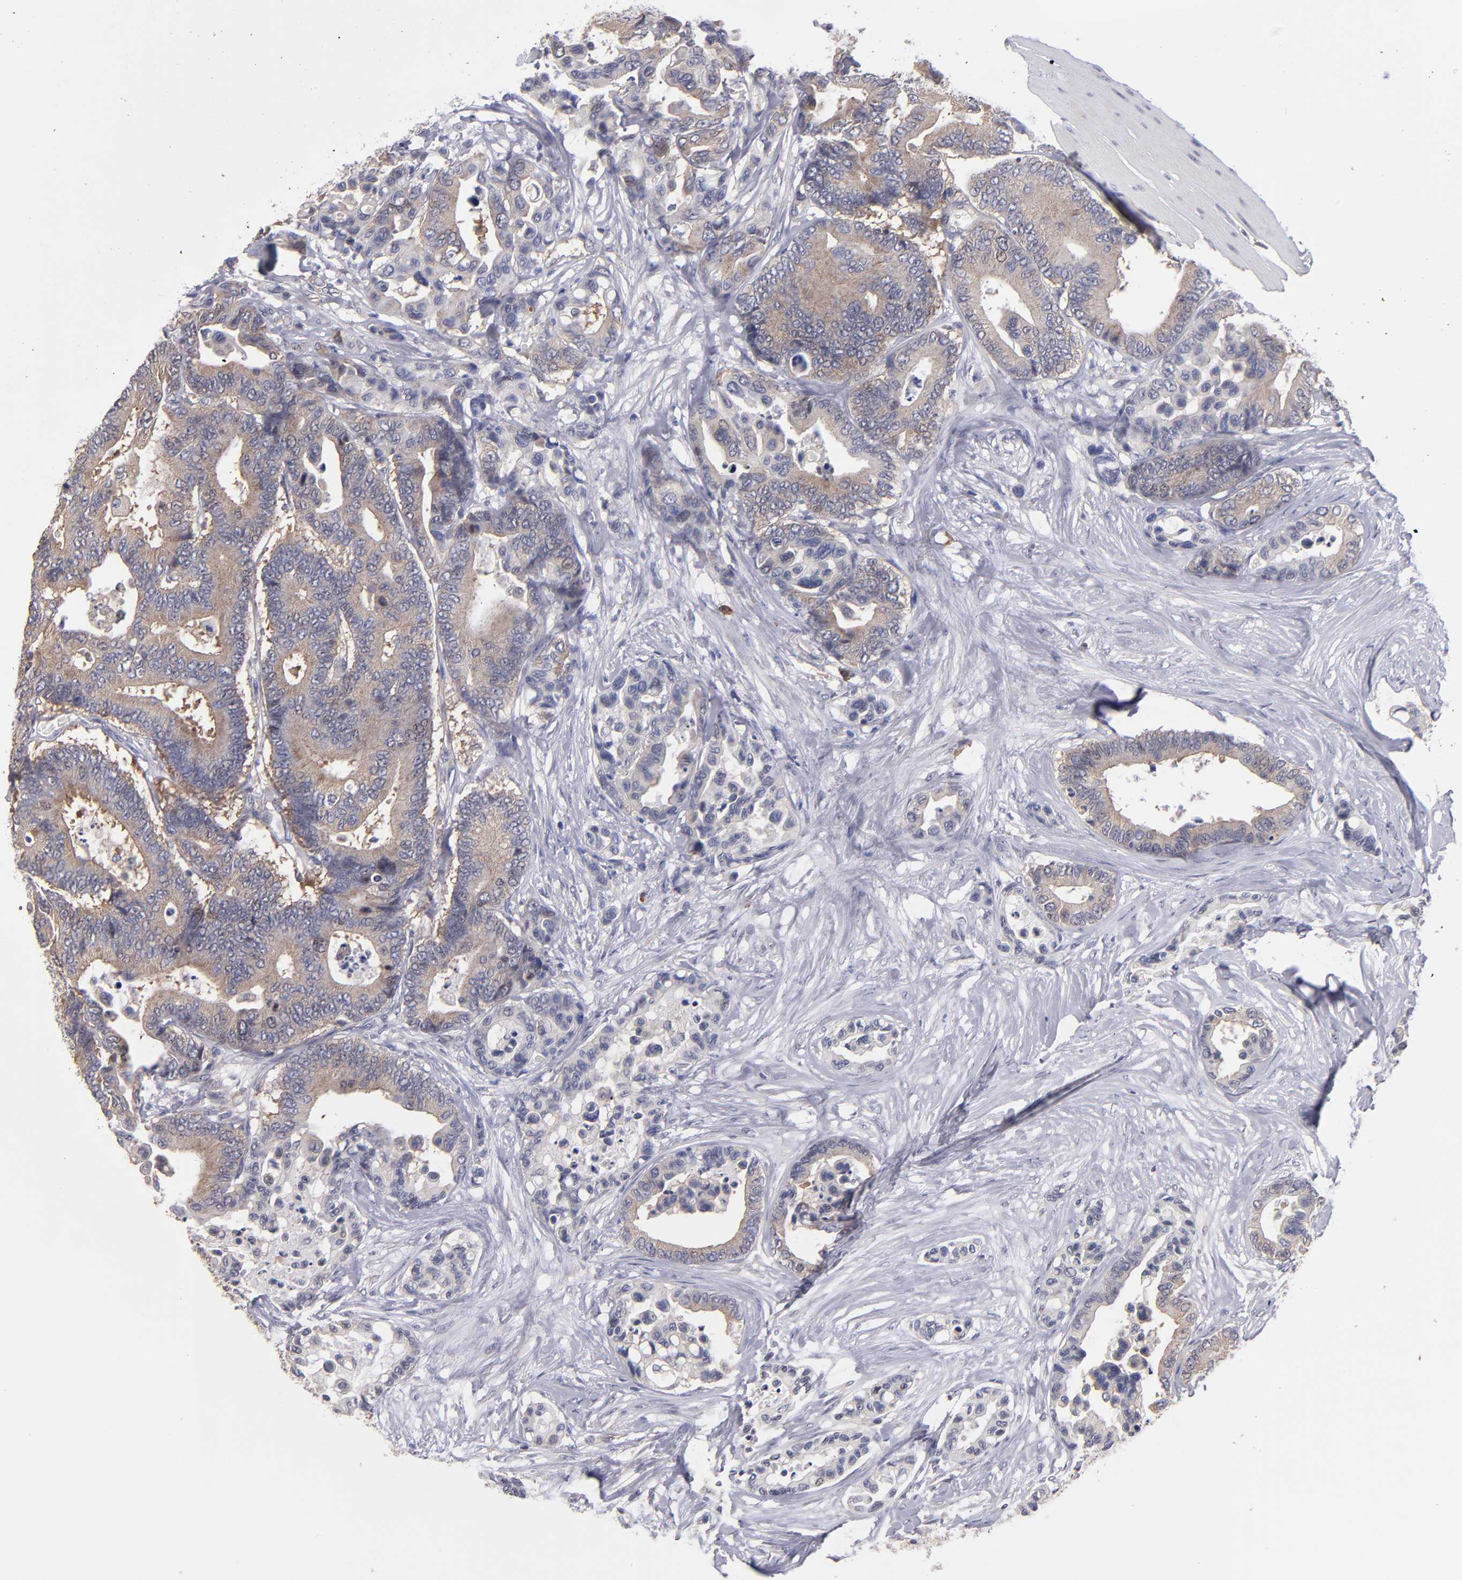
{"staining": {"intensity": "weak", "quantity": ">75%", "location": "cytoplasmic/membranous"}, "tissue": "colorectal cancer", "cell_type": "Tumor cells", "image_type": "cancer", "snomed": [{"axis": "morphology", "description": "Adenocarcinoma, NOS"}, {"axis": "topography", "description": "Colon"}], "caption": "Adenocarcinoma (colorectal) stained with a protein marker displays weak staining in tumor cells.", "gene": "EIF3L", "patient": {"sex": "male", "age": 82}}